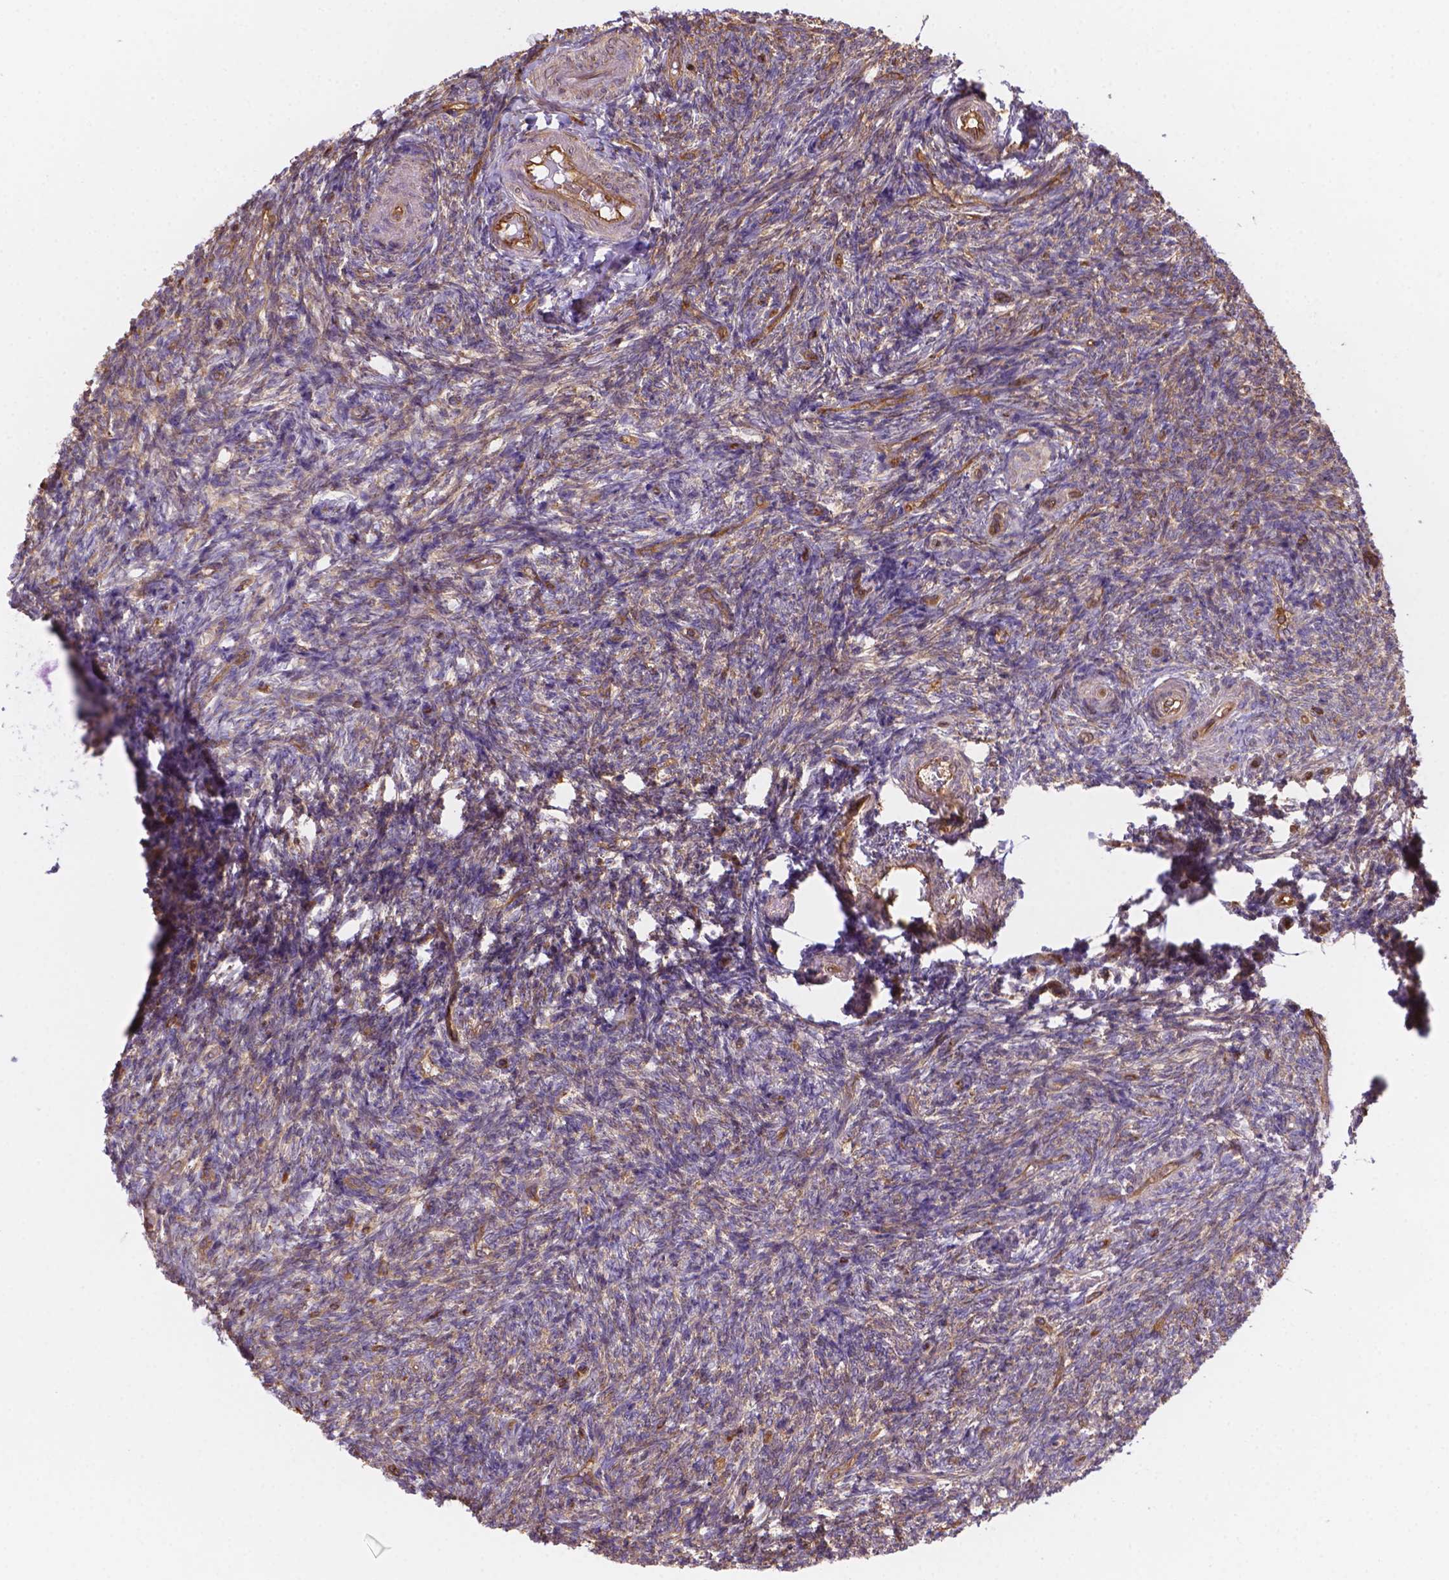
{"staining": {"intensity": "negative", "quantity": "none", "location": "none"}, "tissue": "ovary", "cell_type": "Ovarian stroma cells", "image_type": "normal", "snomed": [{"axis": "morphology", "description": "Normal tissue, NOS"}, {"axis": "topography", "description": "Ovary"}], "caption": "Histopathology image shows no protein expression in ovarian stroma cells of normal ovary. Nuclei are stained in blue.", "gene": "DMWD", "patient": {"sex": "female", "age": 39}}